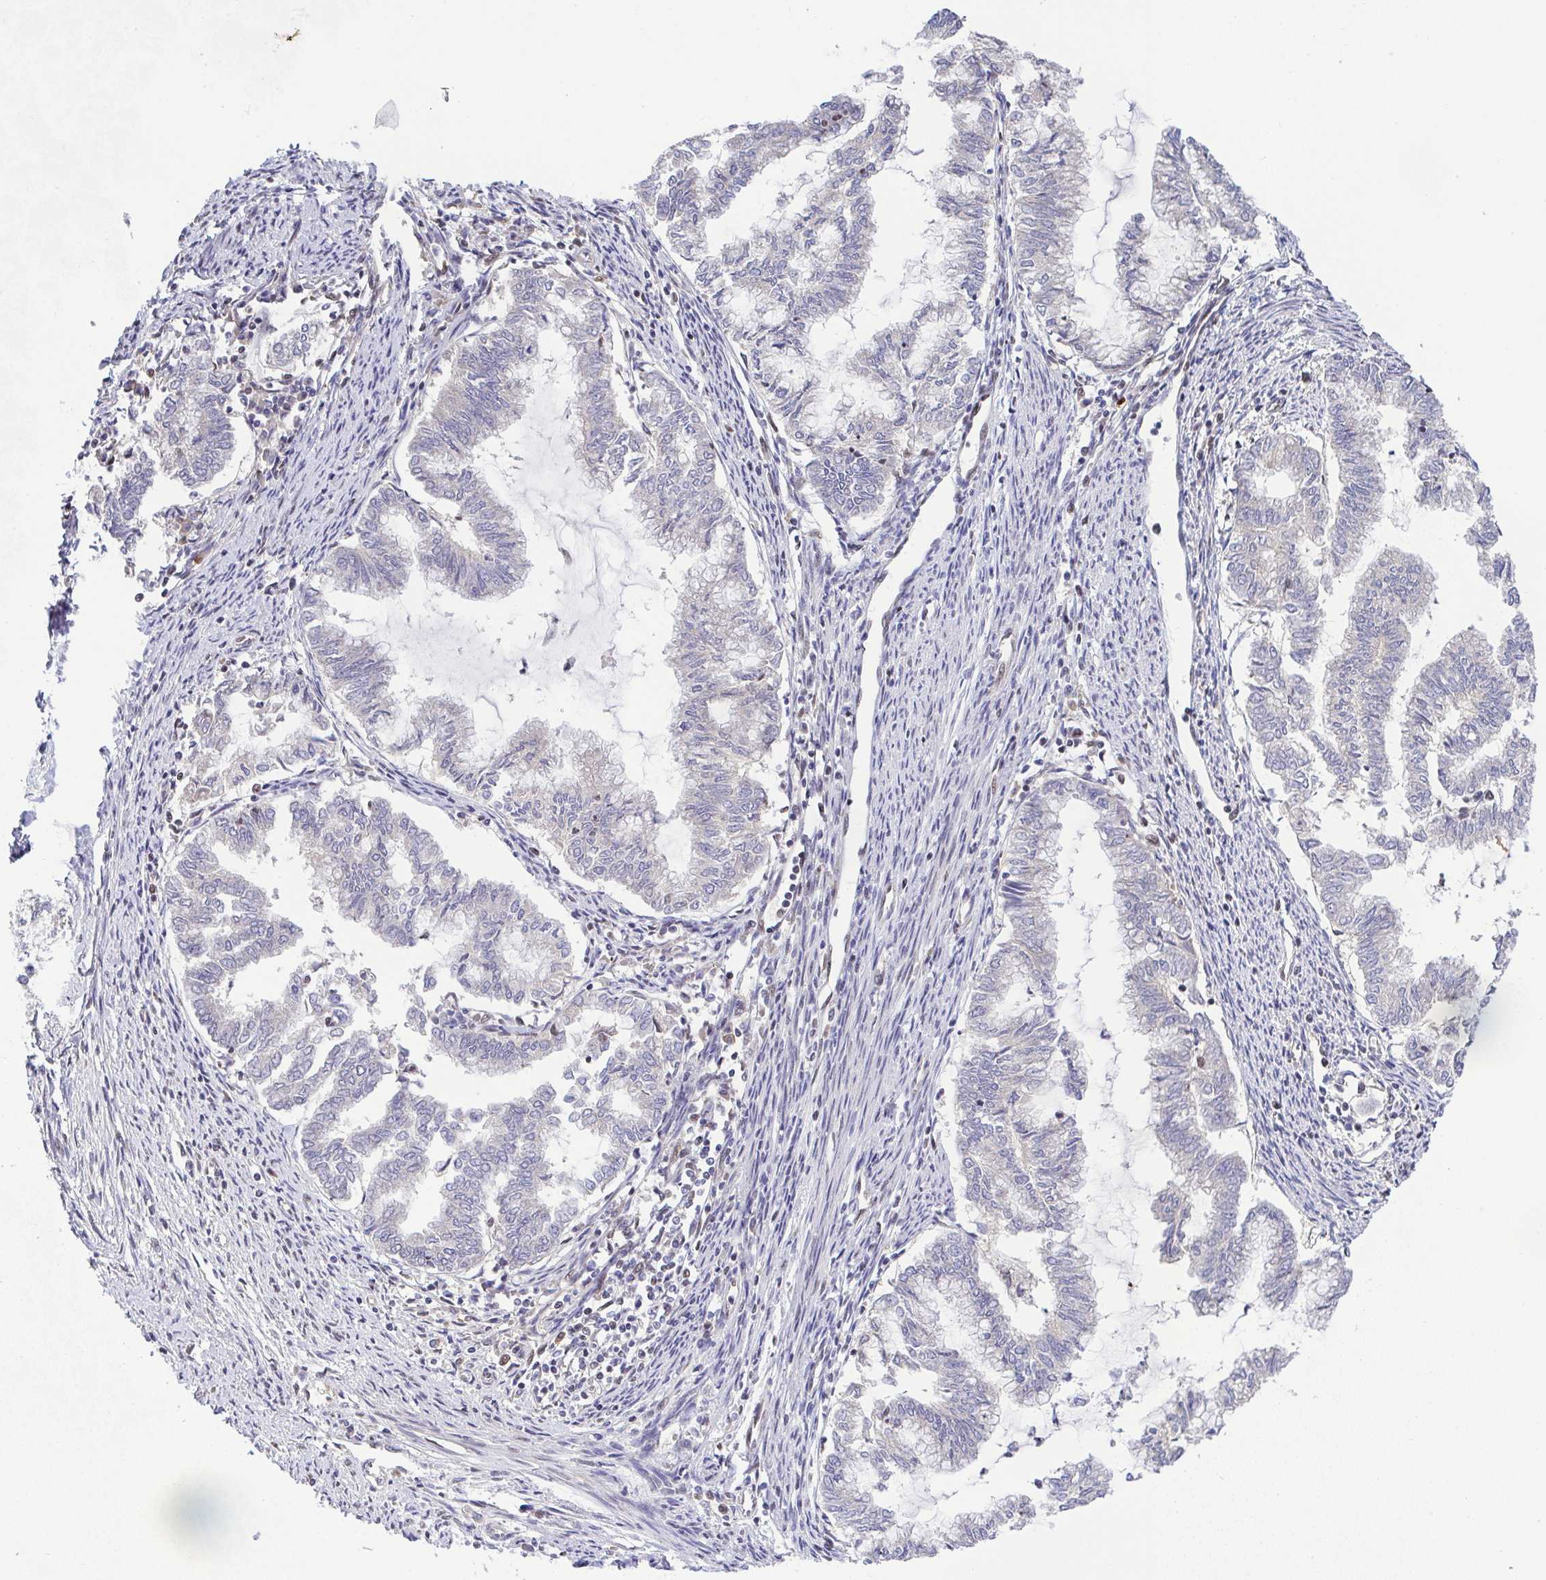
{"staining": {"intensity": "negative", "quantity": "none", "location": "none"}, "tissue": "endometrial cancer", "cell_type": "Tumor cells", "image_type": "cancer", "snomed": [{"axis": "morphology", "description": "Adenocarcinoma, NOS"}, {"axis": "topography", "description": "Endometrium"}], "caption": "IHC image of endometrial cancer (adenocarcinoma) stained for a protein (brown), which exhibits no positivity in tumor cells.", "gene": "C9orf64", "patient": {"sex": "female", "age": 79}}